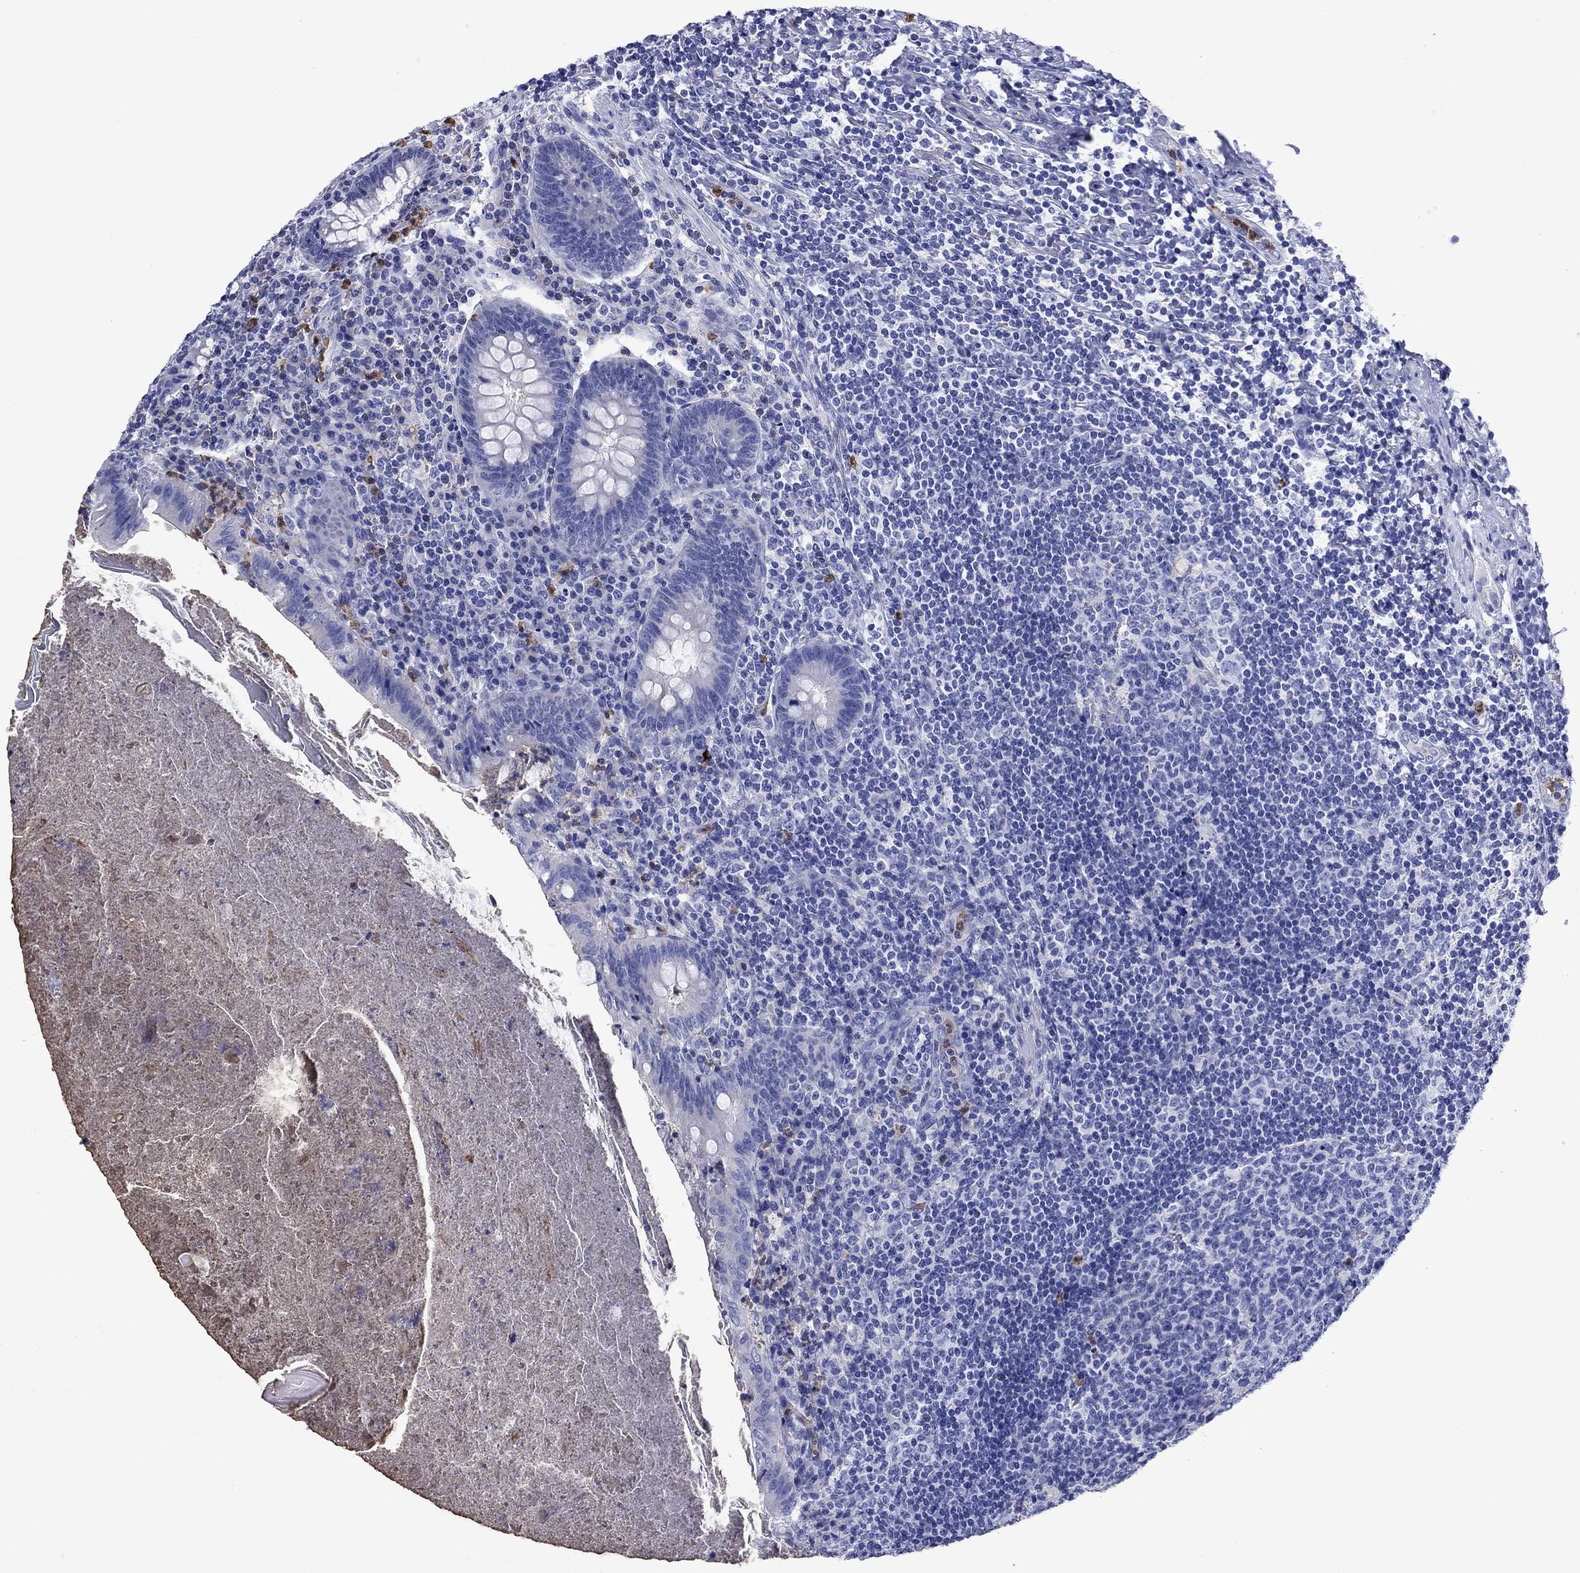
{"staining": {"intensity": "negative", "quantity": "none", "location": "none"}, "tissue": "appendix", "cell_type": "Glandular cells", "image_type": "normal", "snomed": [{"axis": "morphology", "description": "Normal tissue, NOS"}, {"axis": "topography", "description": "Appendix"}], "caption": "Glandular cells show no significant staining in unremarkable appendix. Brightfield microscopy of immunohistochemistry stained with DAB (brown) and hematoxylin (blue), captured at high magnification.", "gene": "TFR2", "patient": {"sex": "male", "age": 47}}